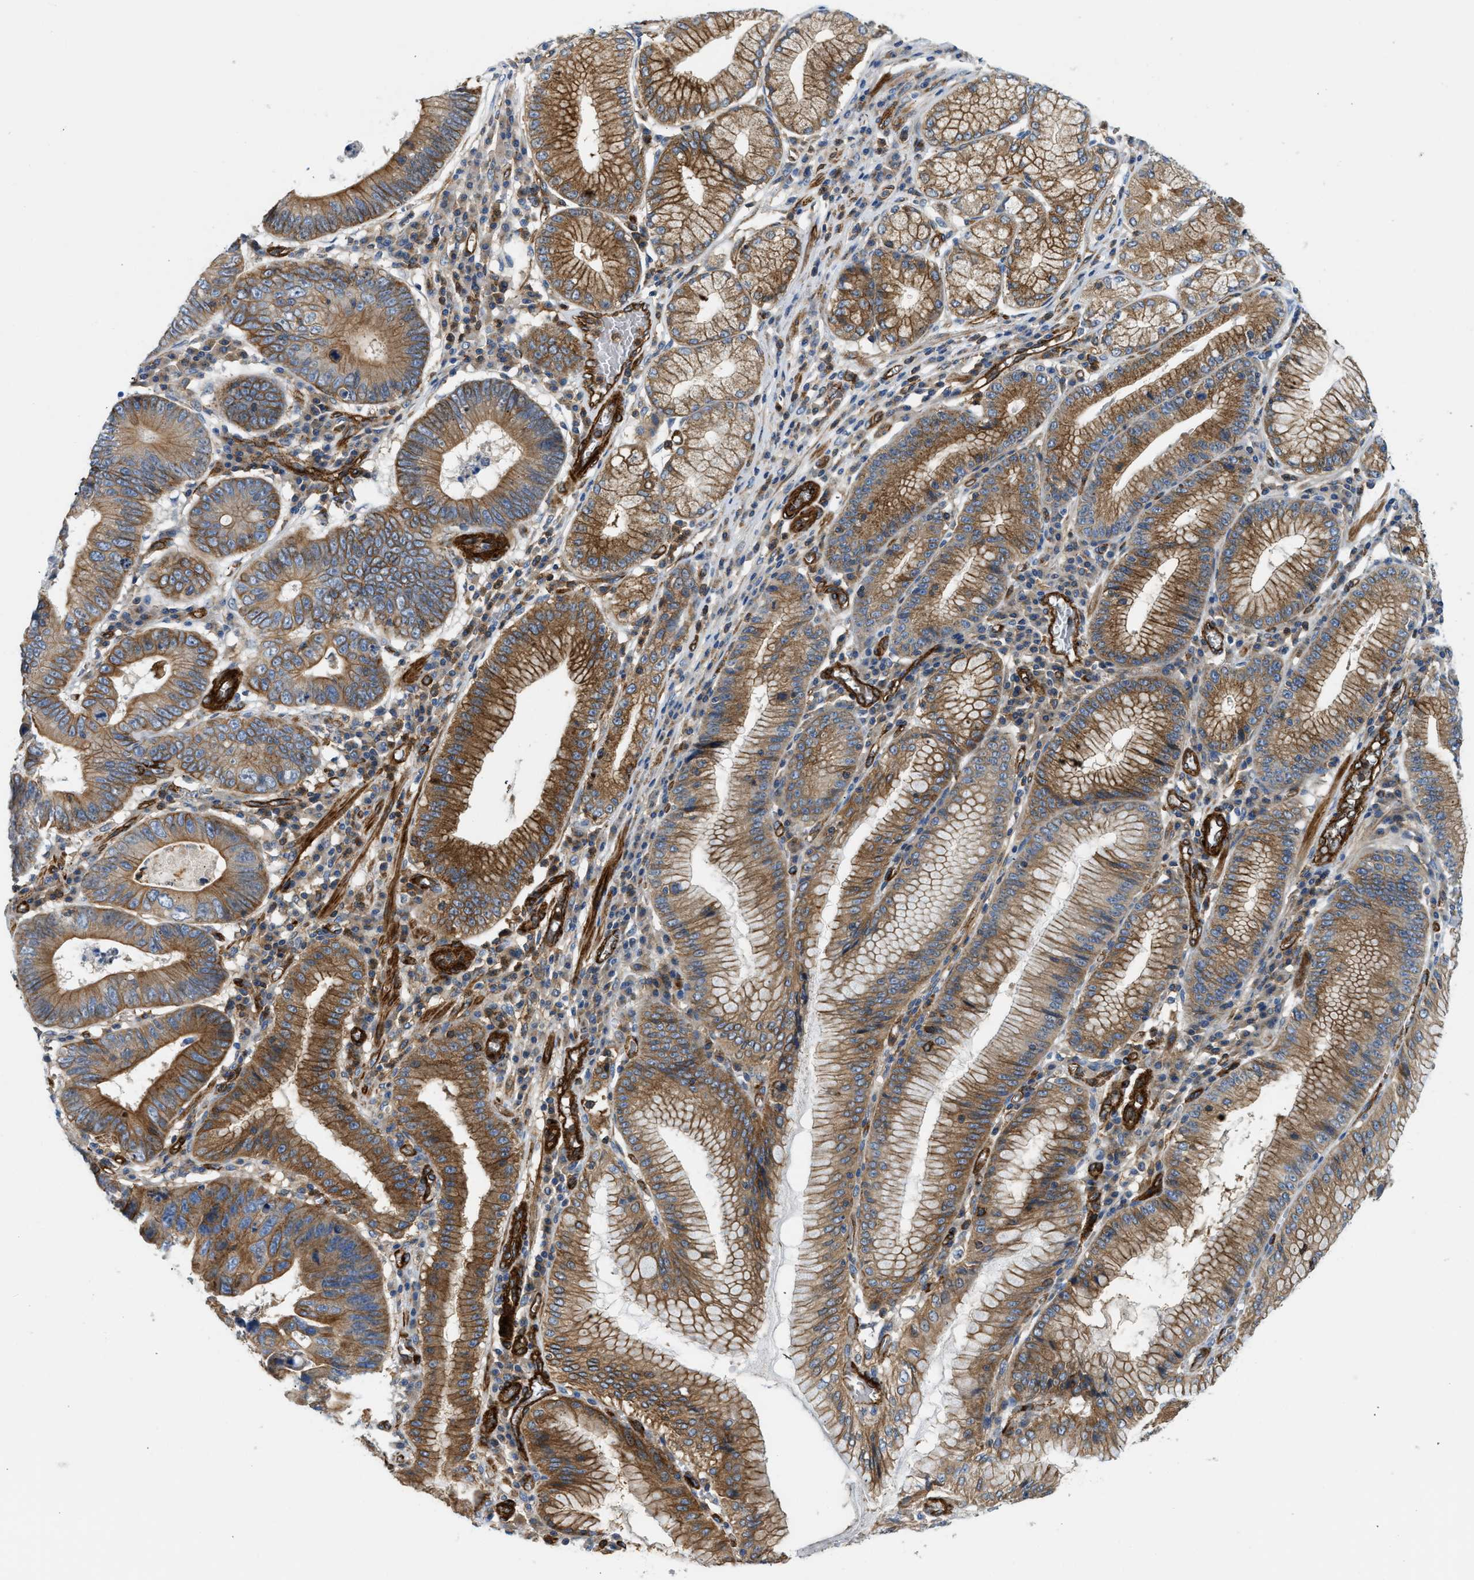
{"staining": {"intensity": "moderate", "quantity": ">75%", "location": "cytoplasmic/membranous"}, "tissue": "stomach cancer", "cell_type": "Tumor cells", "image_type": "cancer", "snomed": [{"axis": "morphology", "description": "Adenocarcinoma, NOS"}, {"axis": "topography", "description": "Stomach"}], "caption": "IHC (DAB) staining of stomach adenocarcinoma reveals moderate cytoplasmic/membranous protein positivity in about >75% of tumor cells.", "gene": "HIP1", "patient": {"sex": "male", "age": 59}}